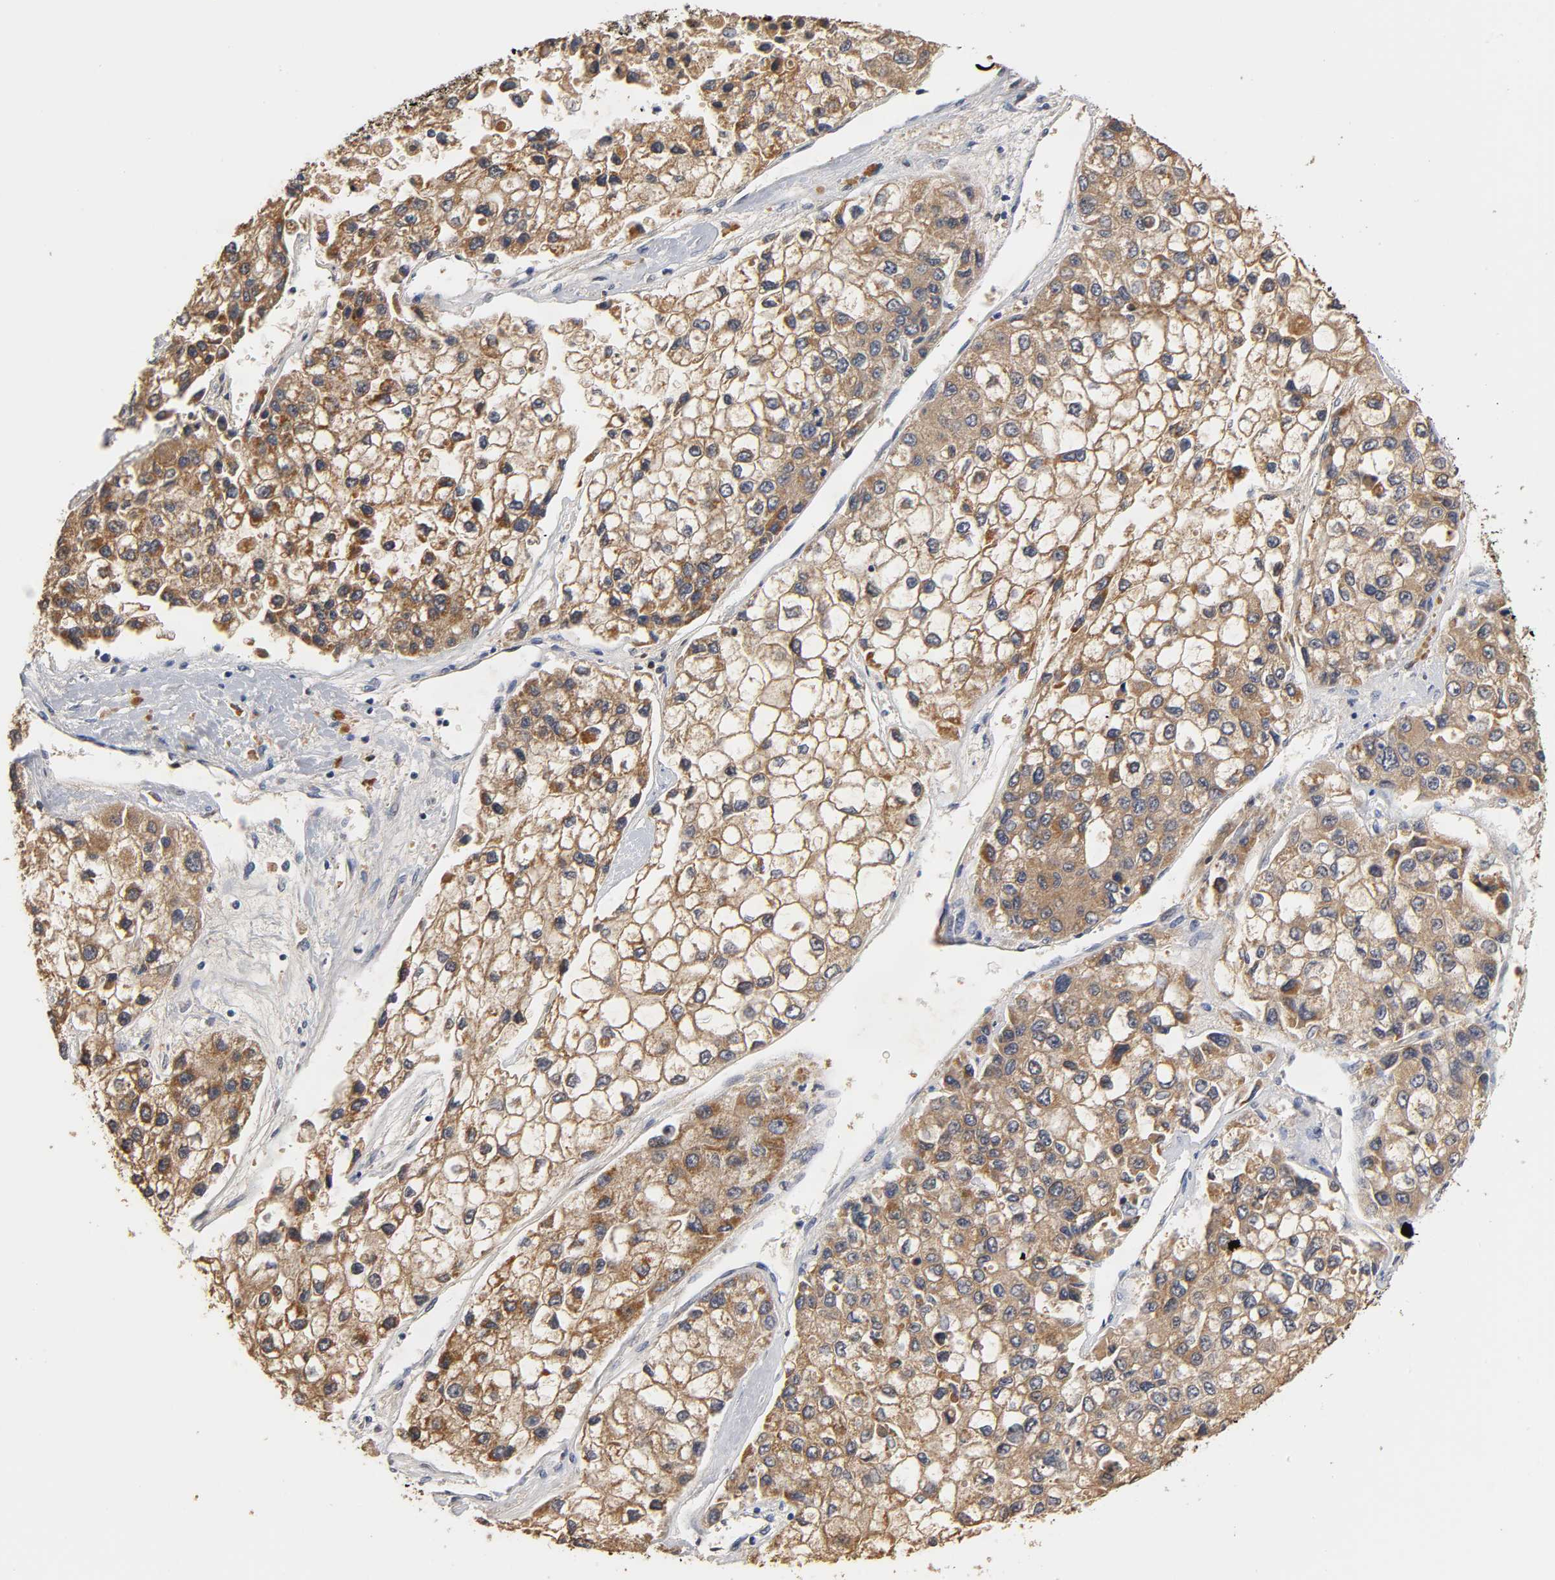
{"staining": {"intensity": "moderate", "quantity": ">75%", "location": "cytoplasmic/membranous"}, "tissue": "liver cancer", "cell_type": "Tumor cells", "image_type": "cancer", "snomed": [{"axis": "morphology", "description": "Carcinoma, Hepatocellular, NOS"}, {"axis": "topography", "description": "Liver"}], "caption": "Approximately >75% of tumor cells in liver hepatocellular carcinoma show moderate cytoplasmic/membranous protein positivity as visualized by brown immunohistochemical staining.", "gene": "GSTZ1", "patient": {"sex": "female", "age": 66}}